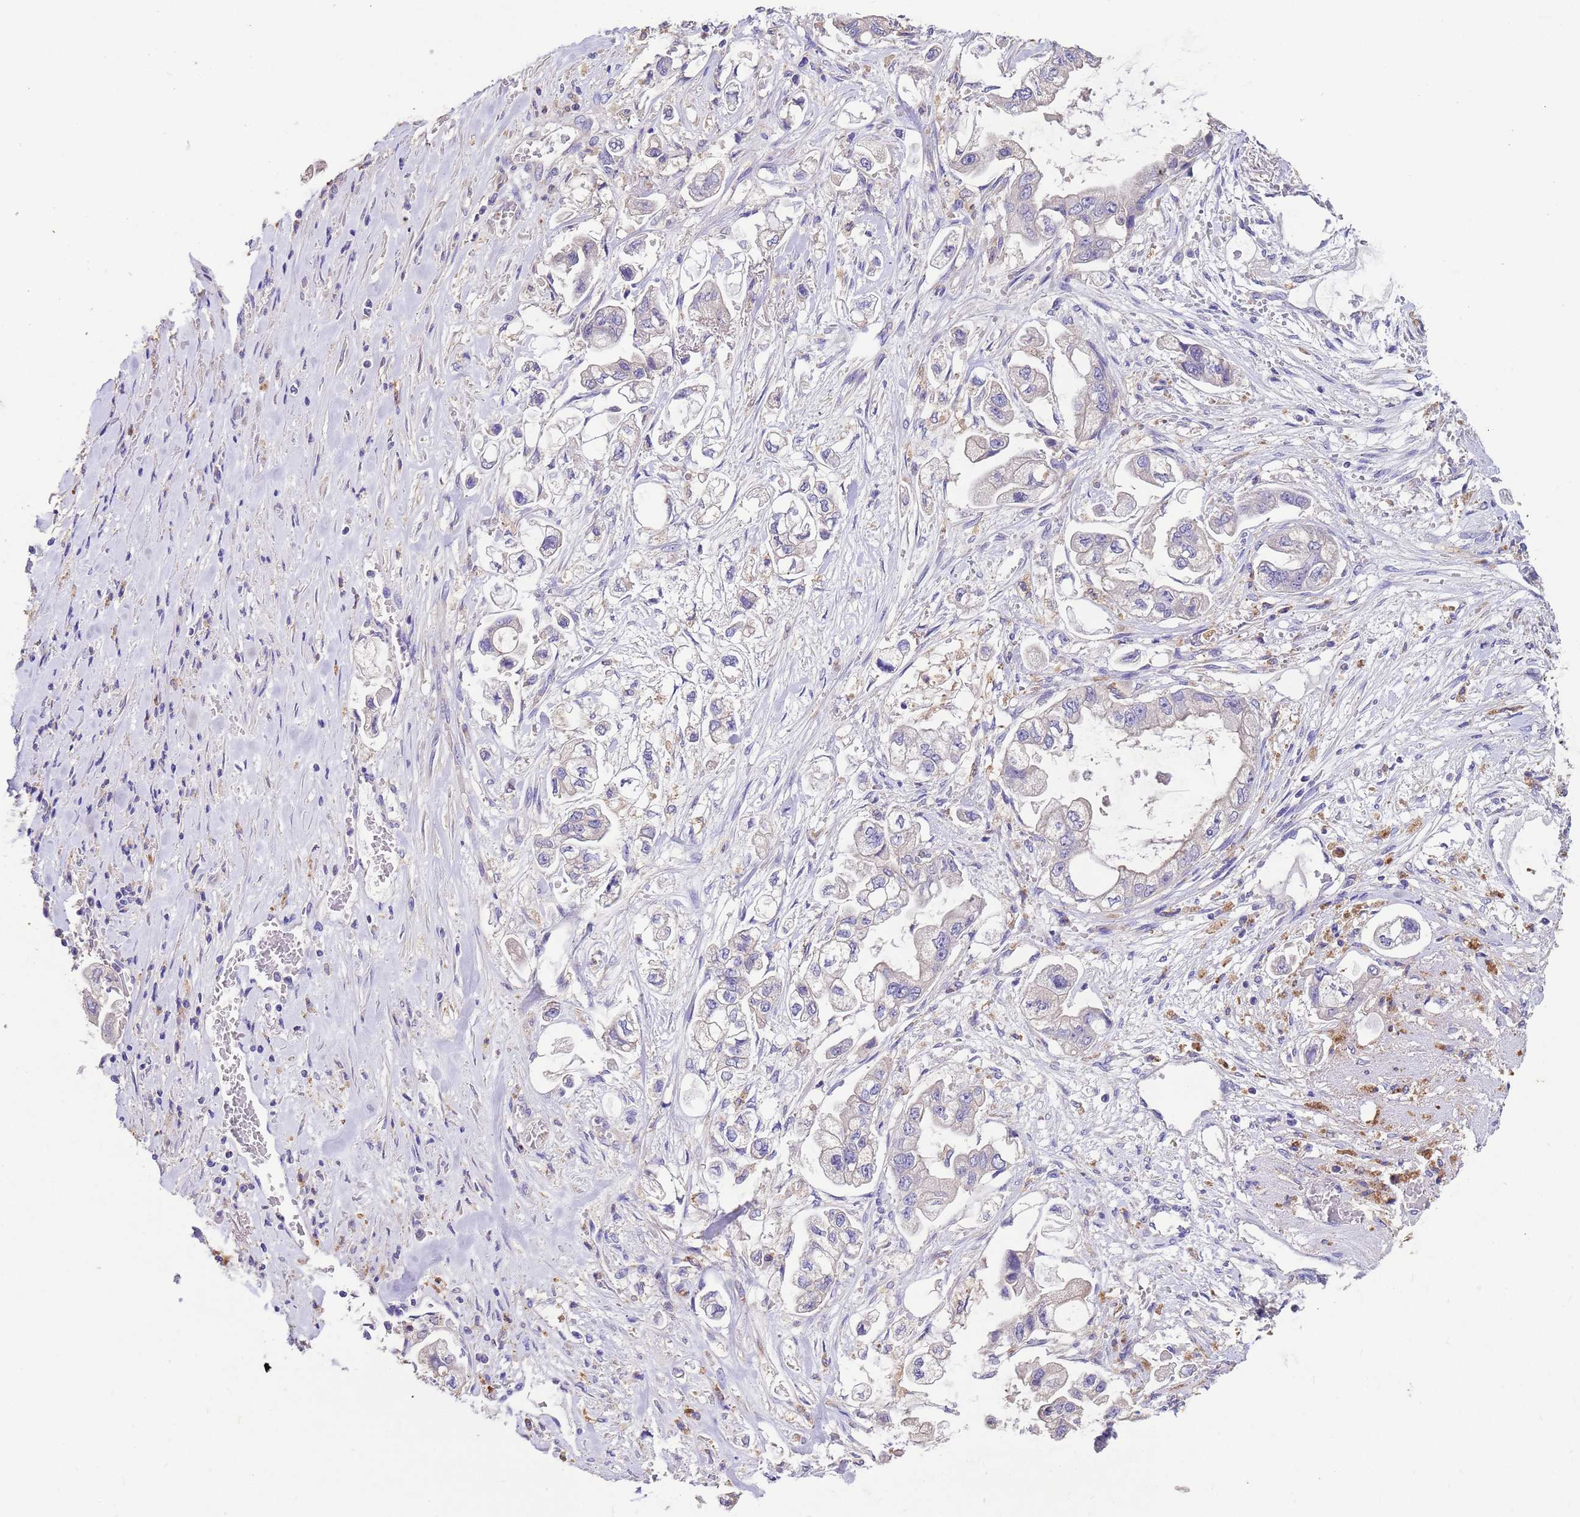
{"staining": {"intensity": "negative", "quantity": "none", "location": "none"}, "tissue": "stomach cancer", "cell_type": "Tumor cells", "image_type": "cancer", "snomed": [{"axis": "morphology", "description": "Adenocarcinoma, NOS"}, {"axis": "topography", "description": "Stomach"}], "caption": "Tumor cells are negative for brown protein staining in stomach adenocarcinoma. (DAB immunohistochemistry (IHC) with hematoxylin counter stain).", "gene": "SRL", "patient": {"sex": "male", "age": 62}}